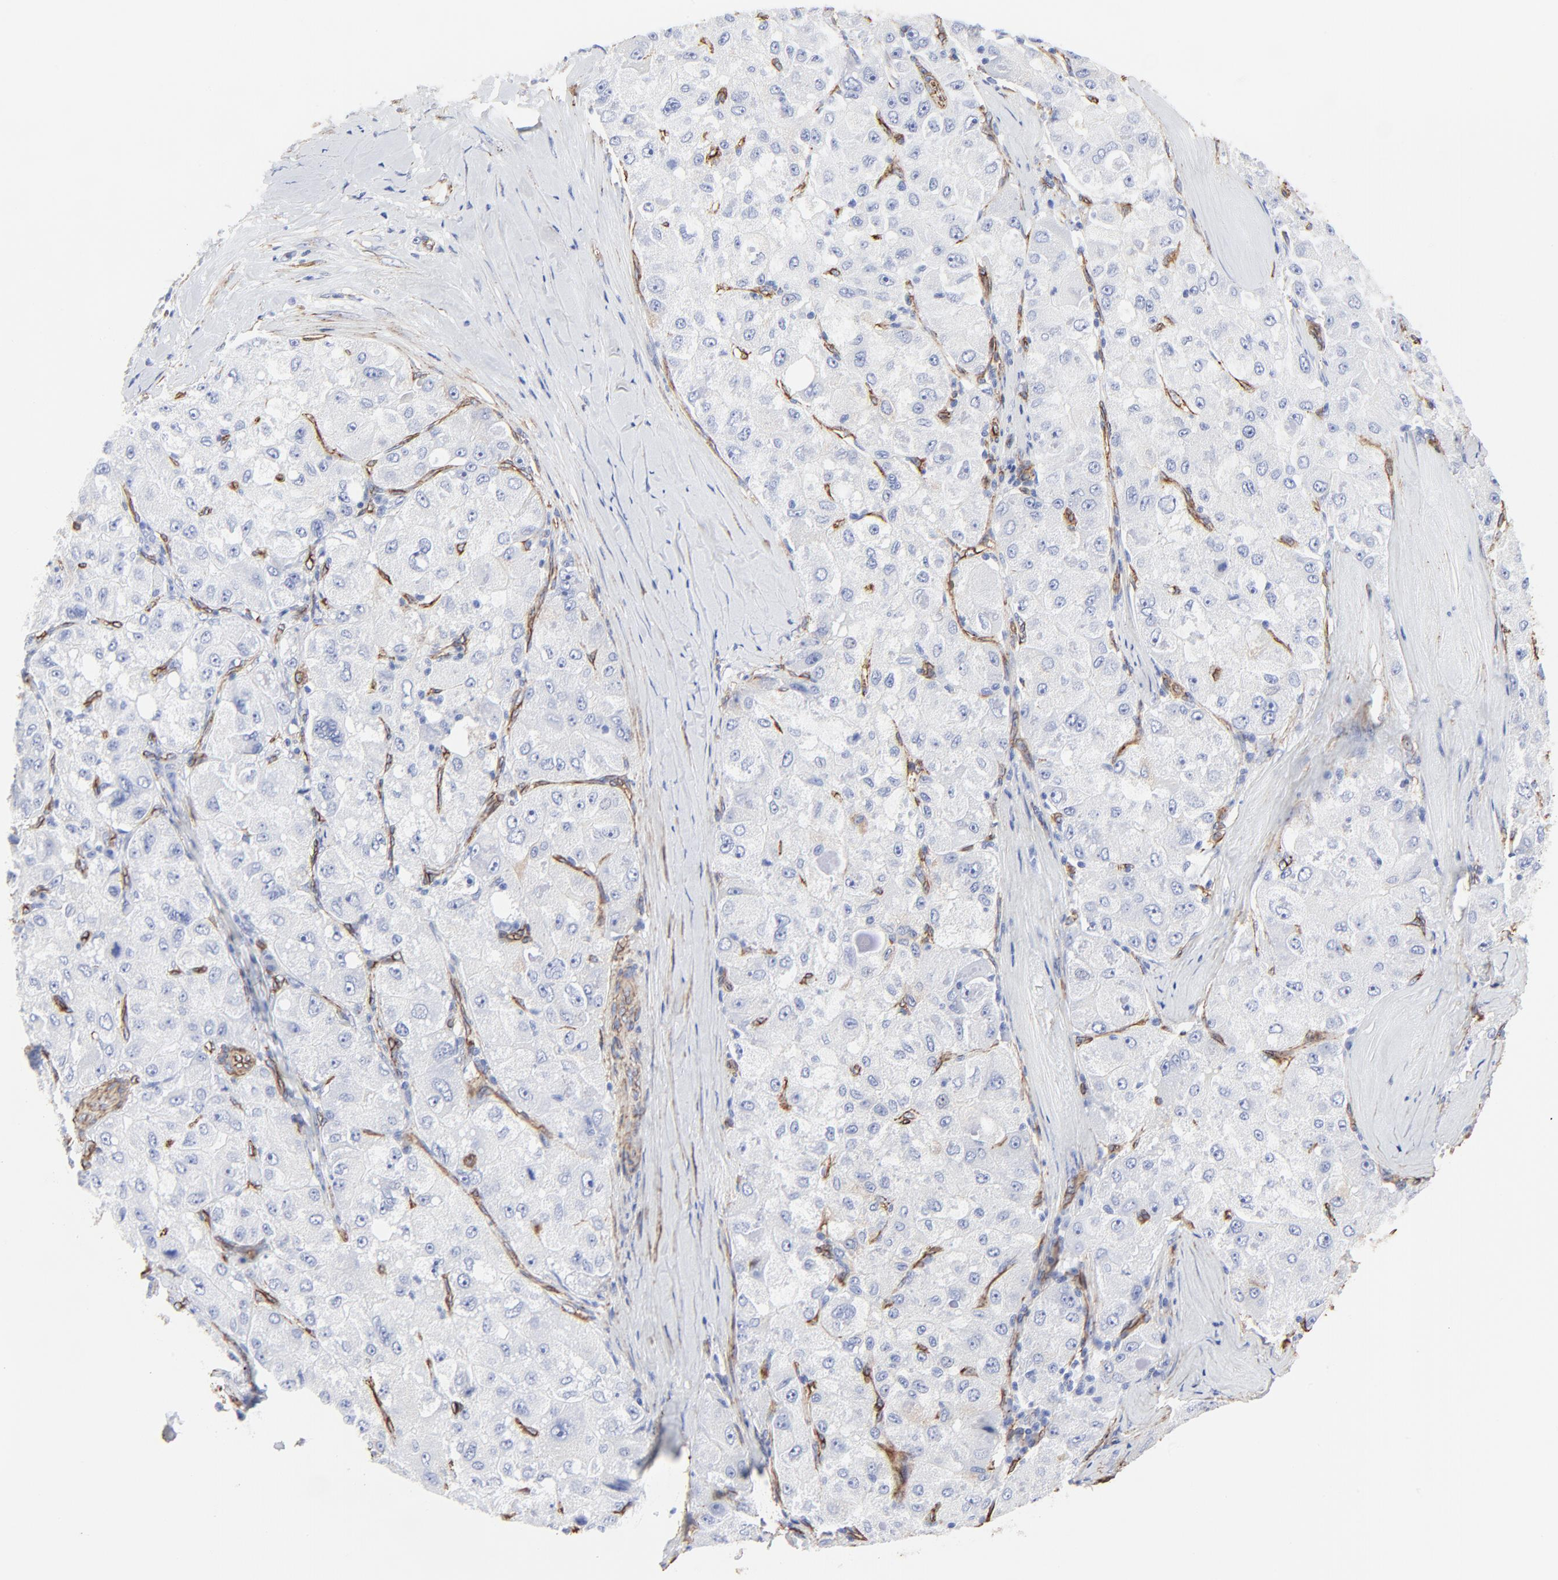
{"staining": {"intensity": "negative", "quantity": "none", "location": "none"}, "tissue": "liver cancer", "cell_type": "Tumor cells", "image_type": "cancer", "snomed": [{"axis": "morphology", "description": "Carcinoma, Hepatocellular, NOS"}, {"axis": "topography", "description": "Liver"}], "caption": "A high-resolution image shows immunohistochemistry (IHC) staining of liver cancer, which exhibits no significant positivity in tumor cells. Nuclei are stained in blue.", "gene": "CAV1", "patient": {"sex": "male", "age": 80}}